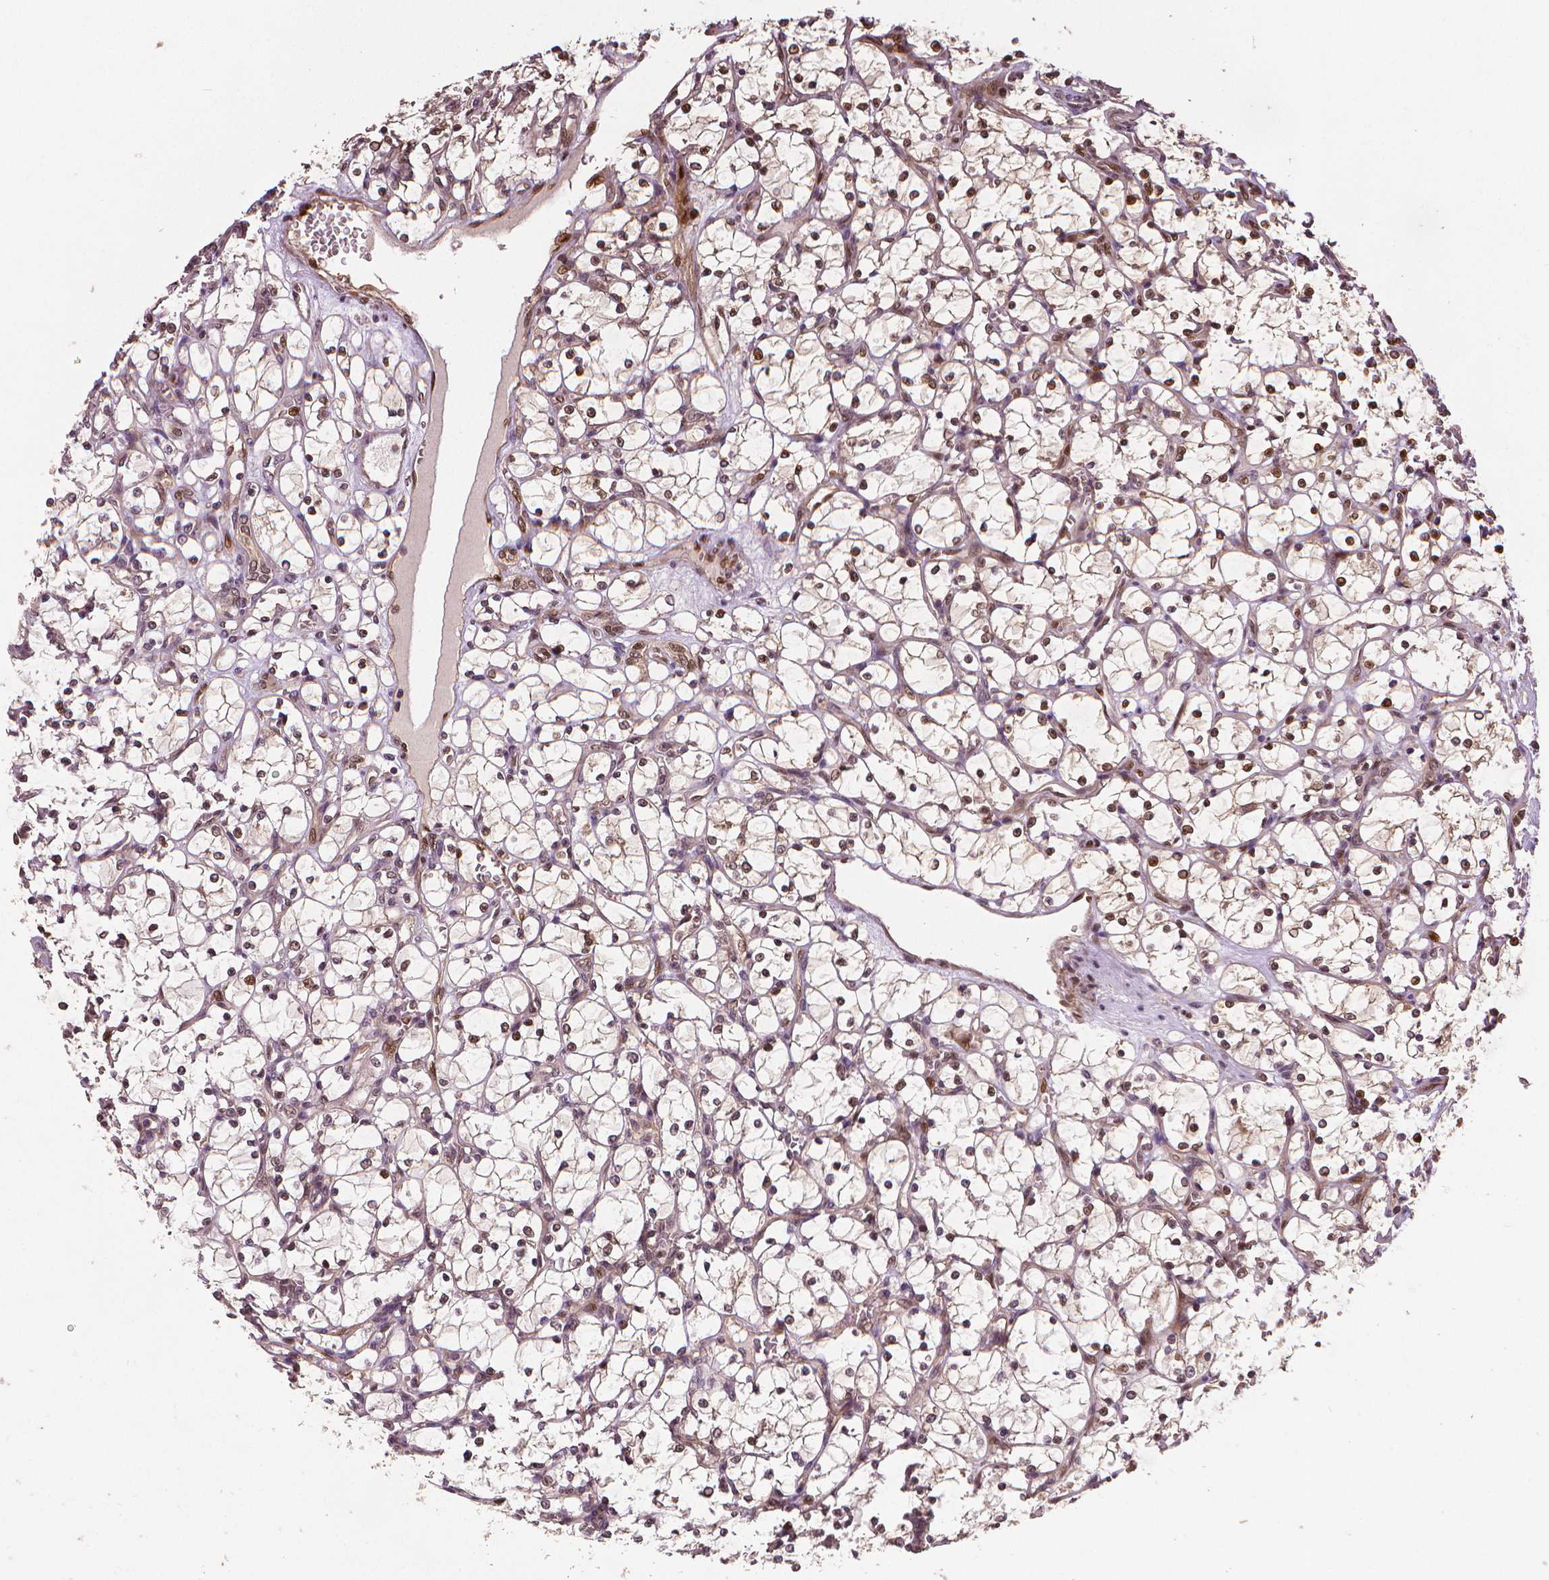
{"staining": {"intensity": "weak", "quantity": "25%-75%", "location": "nuclear"}, "tissue": "renal cancer", "cell_type": "Tumor cells", "image_type": "cancer", "snomed": [{"axis": "morphology", "description": "Adenocarcinoma, NOS"}, {"axis": "topography", "description": "Kidney"}], "caption": "Weak nuclear protein positivity is appreciated in approximately 25%-75% of tumor cells in renal adenocarcinoma. (DAB (3,3'-diaminobenzidine) IHC with brightfield microscopy, high magnification).", "gene": "STAT3", "patient": {"sex": "female", "age": 69}}